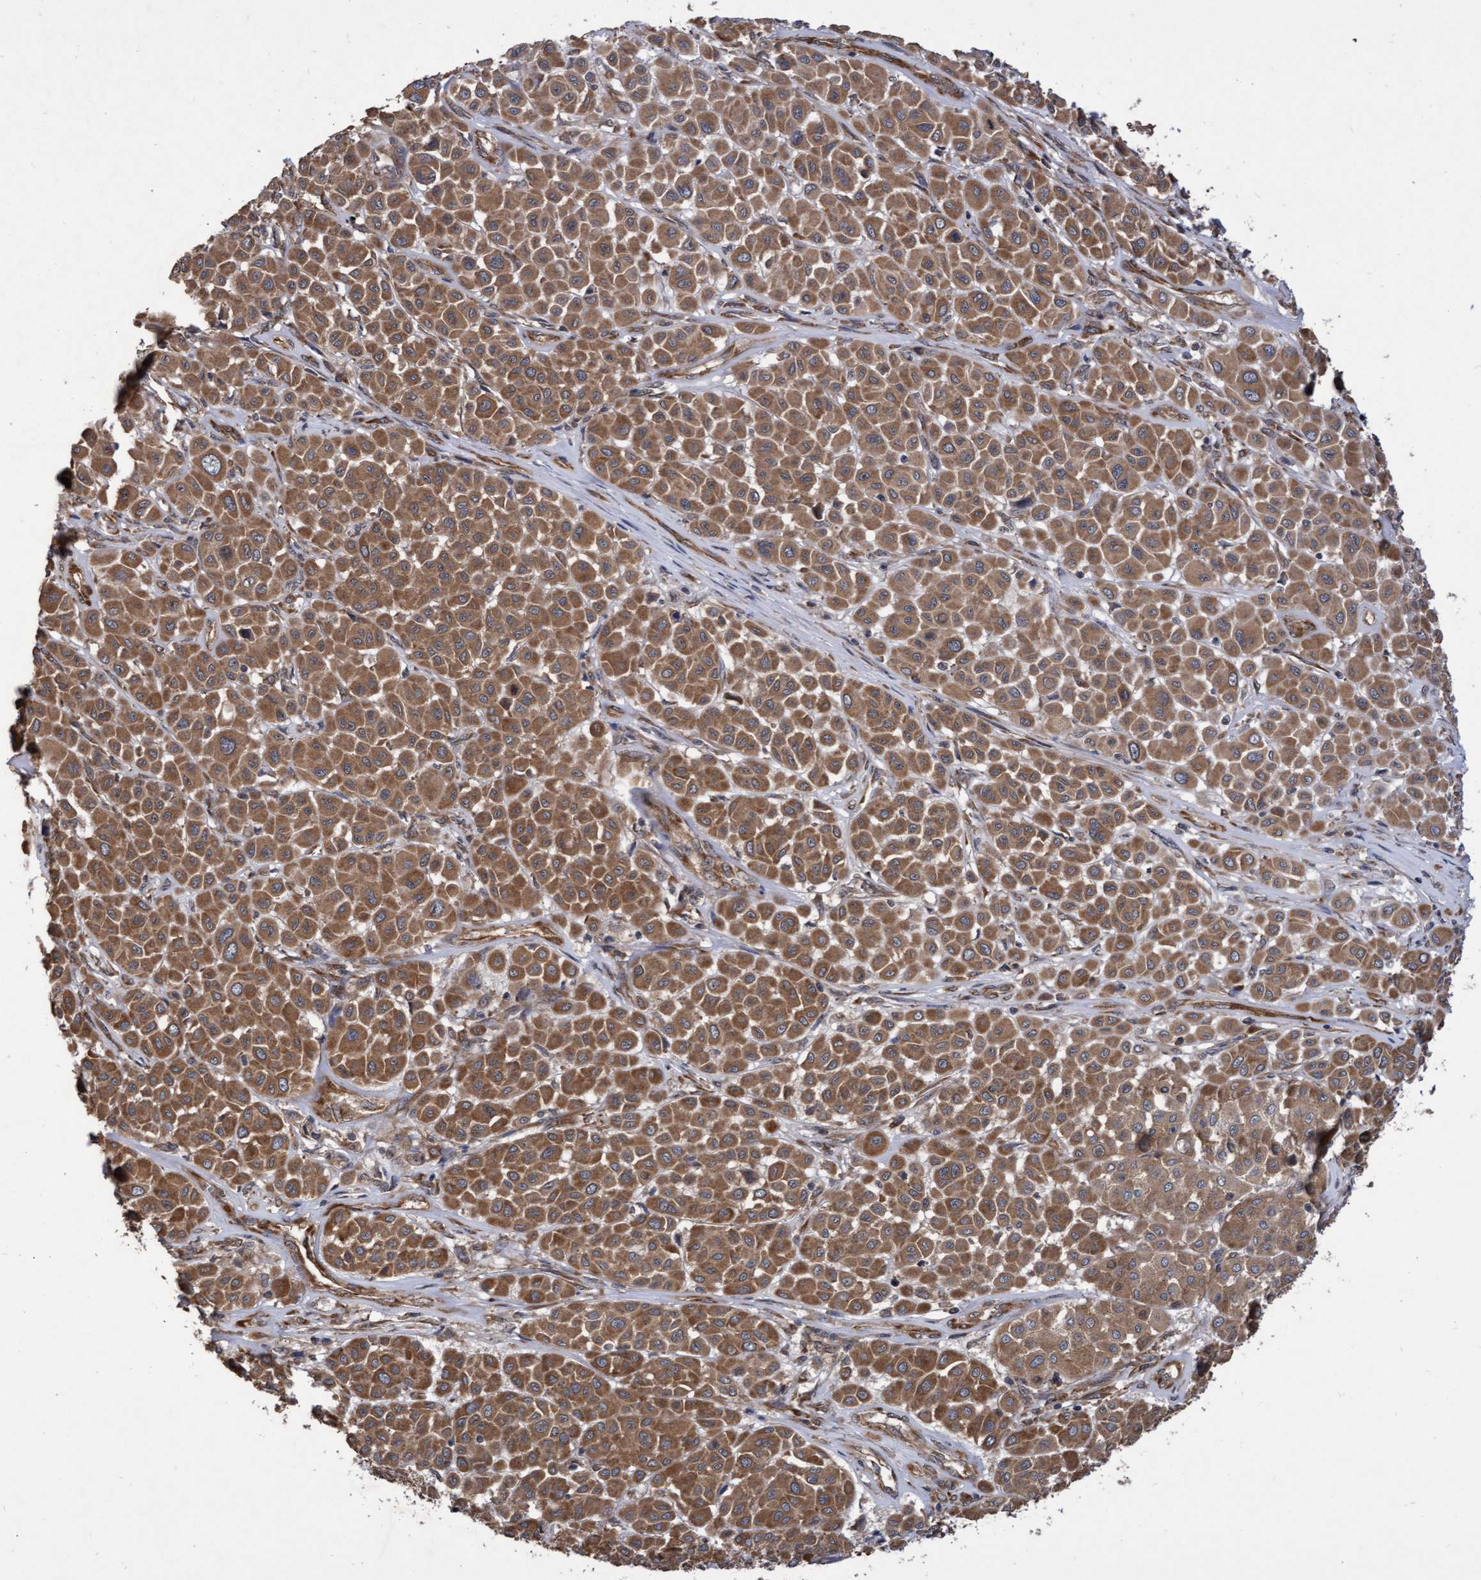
{"staining": {"intensity": "moderate", "quantity": ">75%", "location": "cytoplasmic/membranous"}, "tissue": "melanoma", "cell_type": "Tumor cells", "image_type": "cancer", "snomed": [{"axis": "morphology", "description": "Malignant melanoma, Metastatic site"}, {"axis": "topography", "description": "Soft tissue"}], "caption": "Malignant melanoma (metastatic site) tissue shows moderate cytoplasmic/membranous staining in about >75% of tumor cells, visualized by immunohistochemistry.", "gene": "ABCF2", "patient": {"sex": "male", "age": 41}}